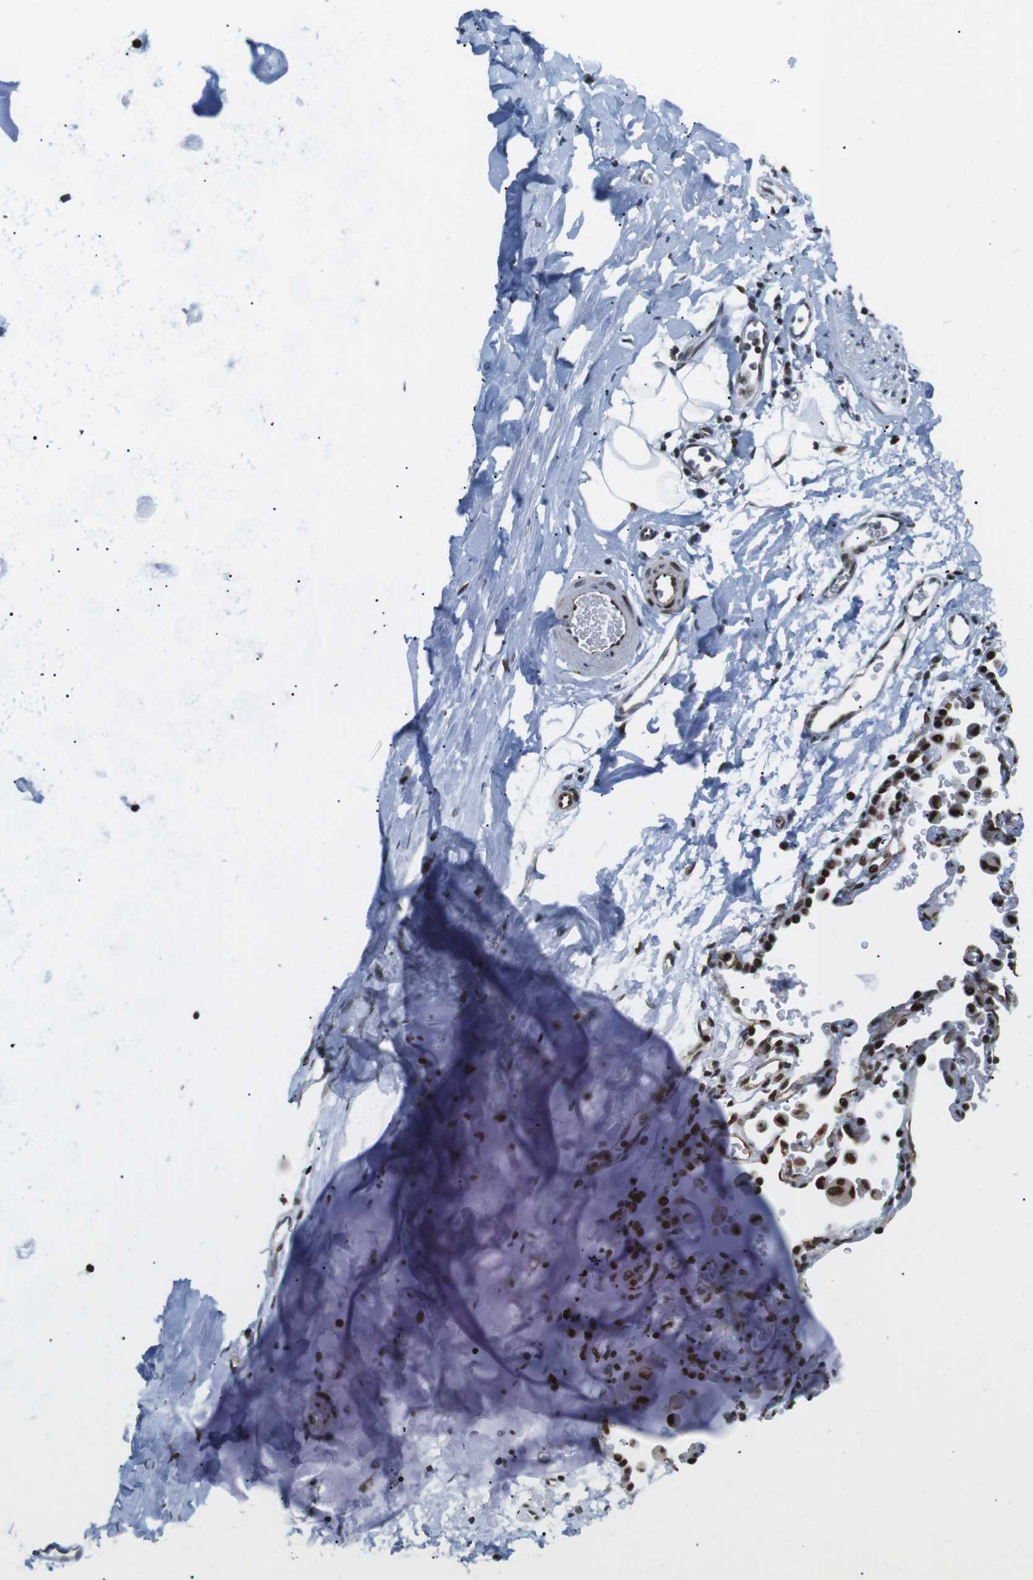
{"staining": {"intensity": "moderate", "quantity": ">75%", "location": "nuclear"}, "tissue": "adipose tissue", "cell_type": "Adipocytes", "image_type": "normal", "snomed": [{"axis": "morphology", "description": "Normal tissue, NOS"}, {"axis": "topography", "description": "Cartilage tissue"}, {"axis": "topography", "description": "Bronchus"}], "caption": "Adipose tissue was stained to show a protein in brown. There is medium levels of moderate nuclear positivity in about >75% of adipocytes. (IHC, brightfield microscopy, high magnification).", "gene": "ARID1A", "patient": {"sex": "female", "age": 53}}